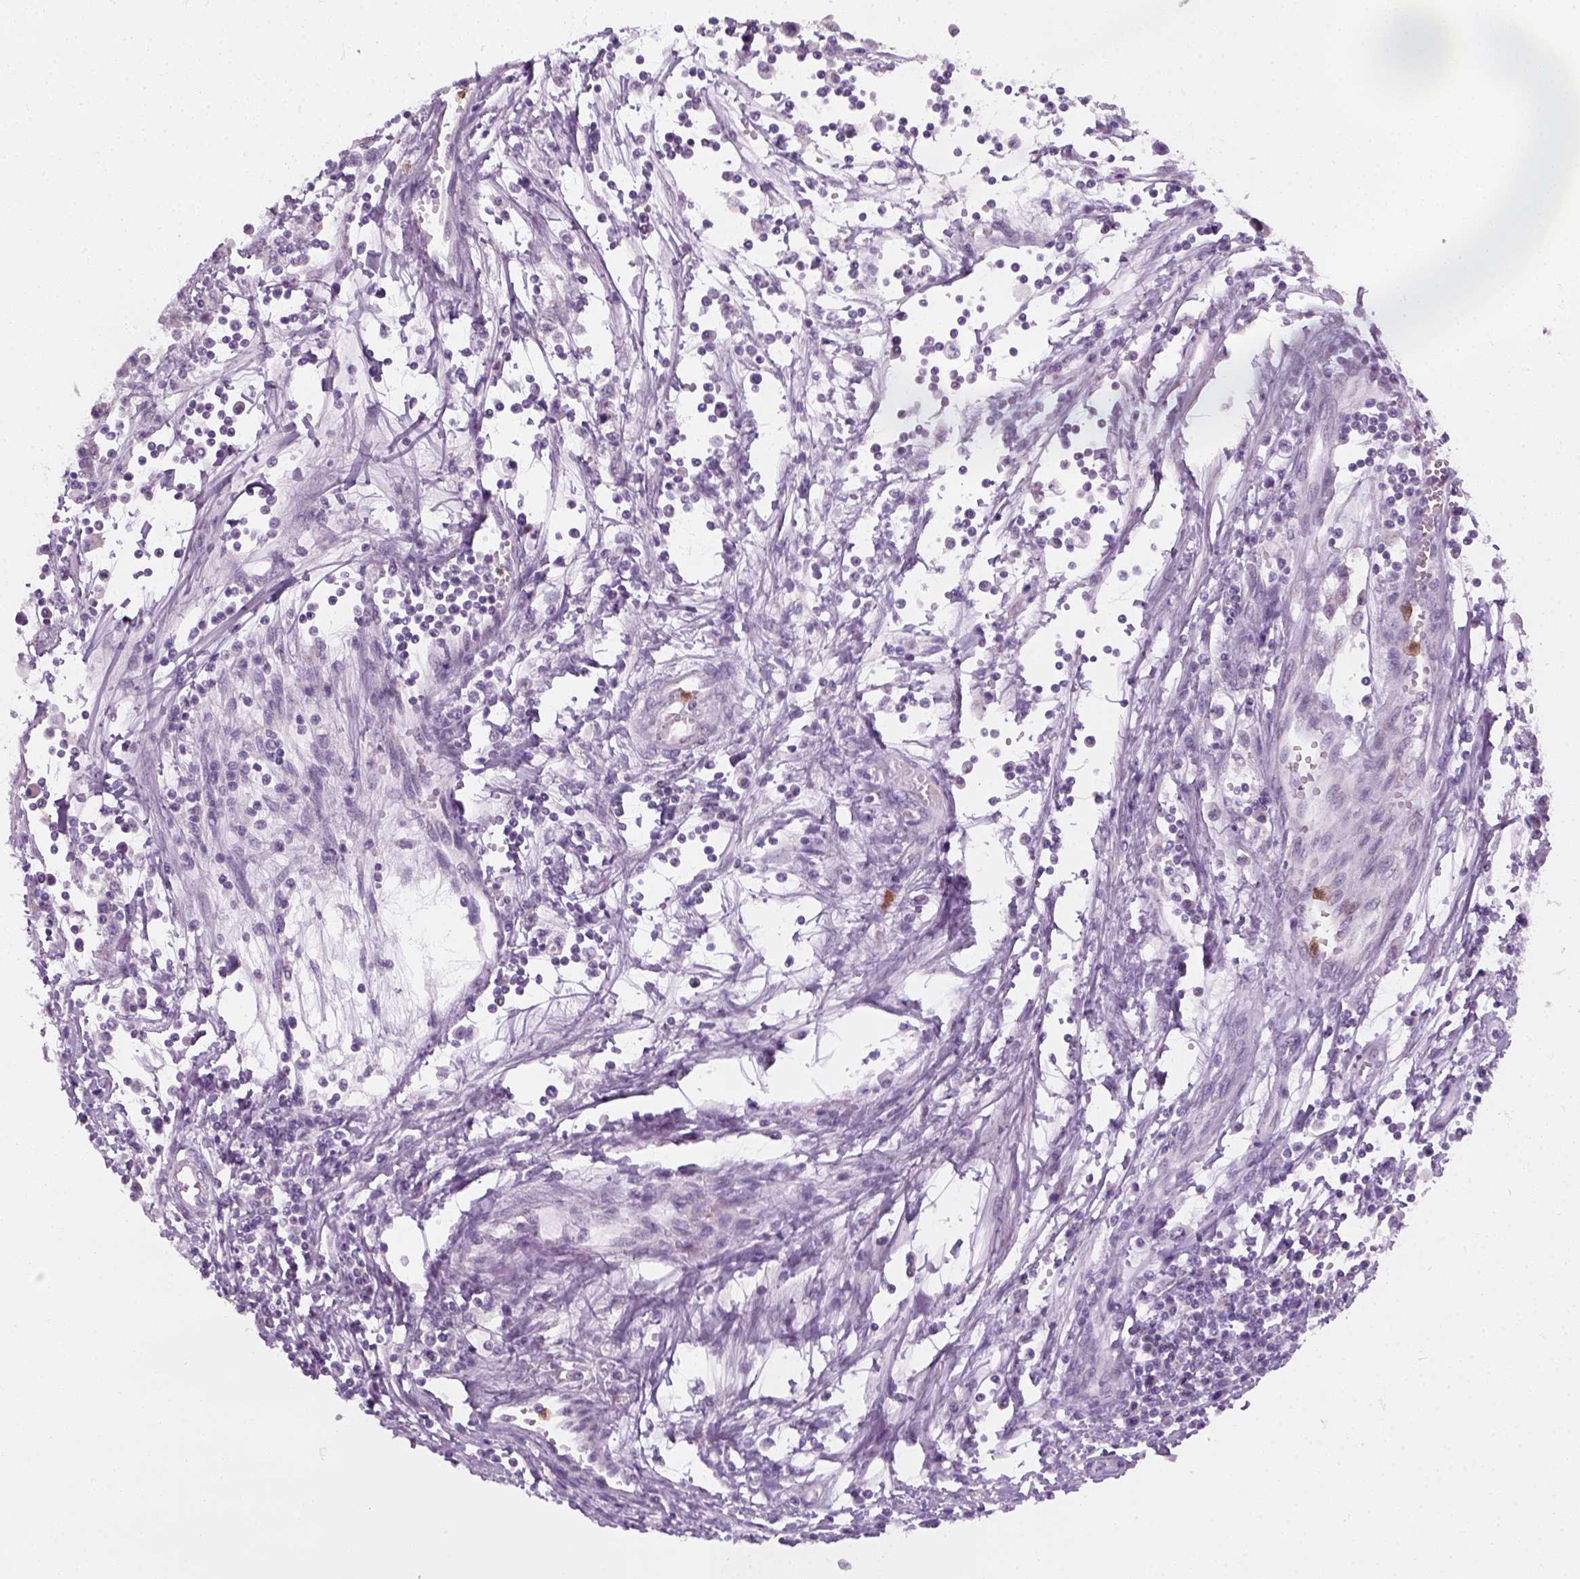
{"staining": {"intensity": "negative", "quantity": "none", "location": "none"}, "tissue": "testis cancer", "cell_type": "Tumor cells", "image_type": "cancer", "snomed": [{"axis": "morphology", "description": "Seminoma, NOS"}, {"axis": "topography", "description": "Testis"}], "caption": "High magnification brightfield microscopy of testis cancer (seminoma) stained with DAB (brown) and counterstained with hematoxylin (blue): tumor cells show no significant expression.", "gene": "IL4", "patient": {"sex": "male", "age": 34}}